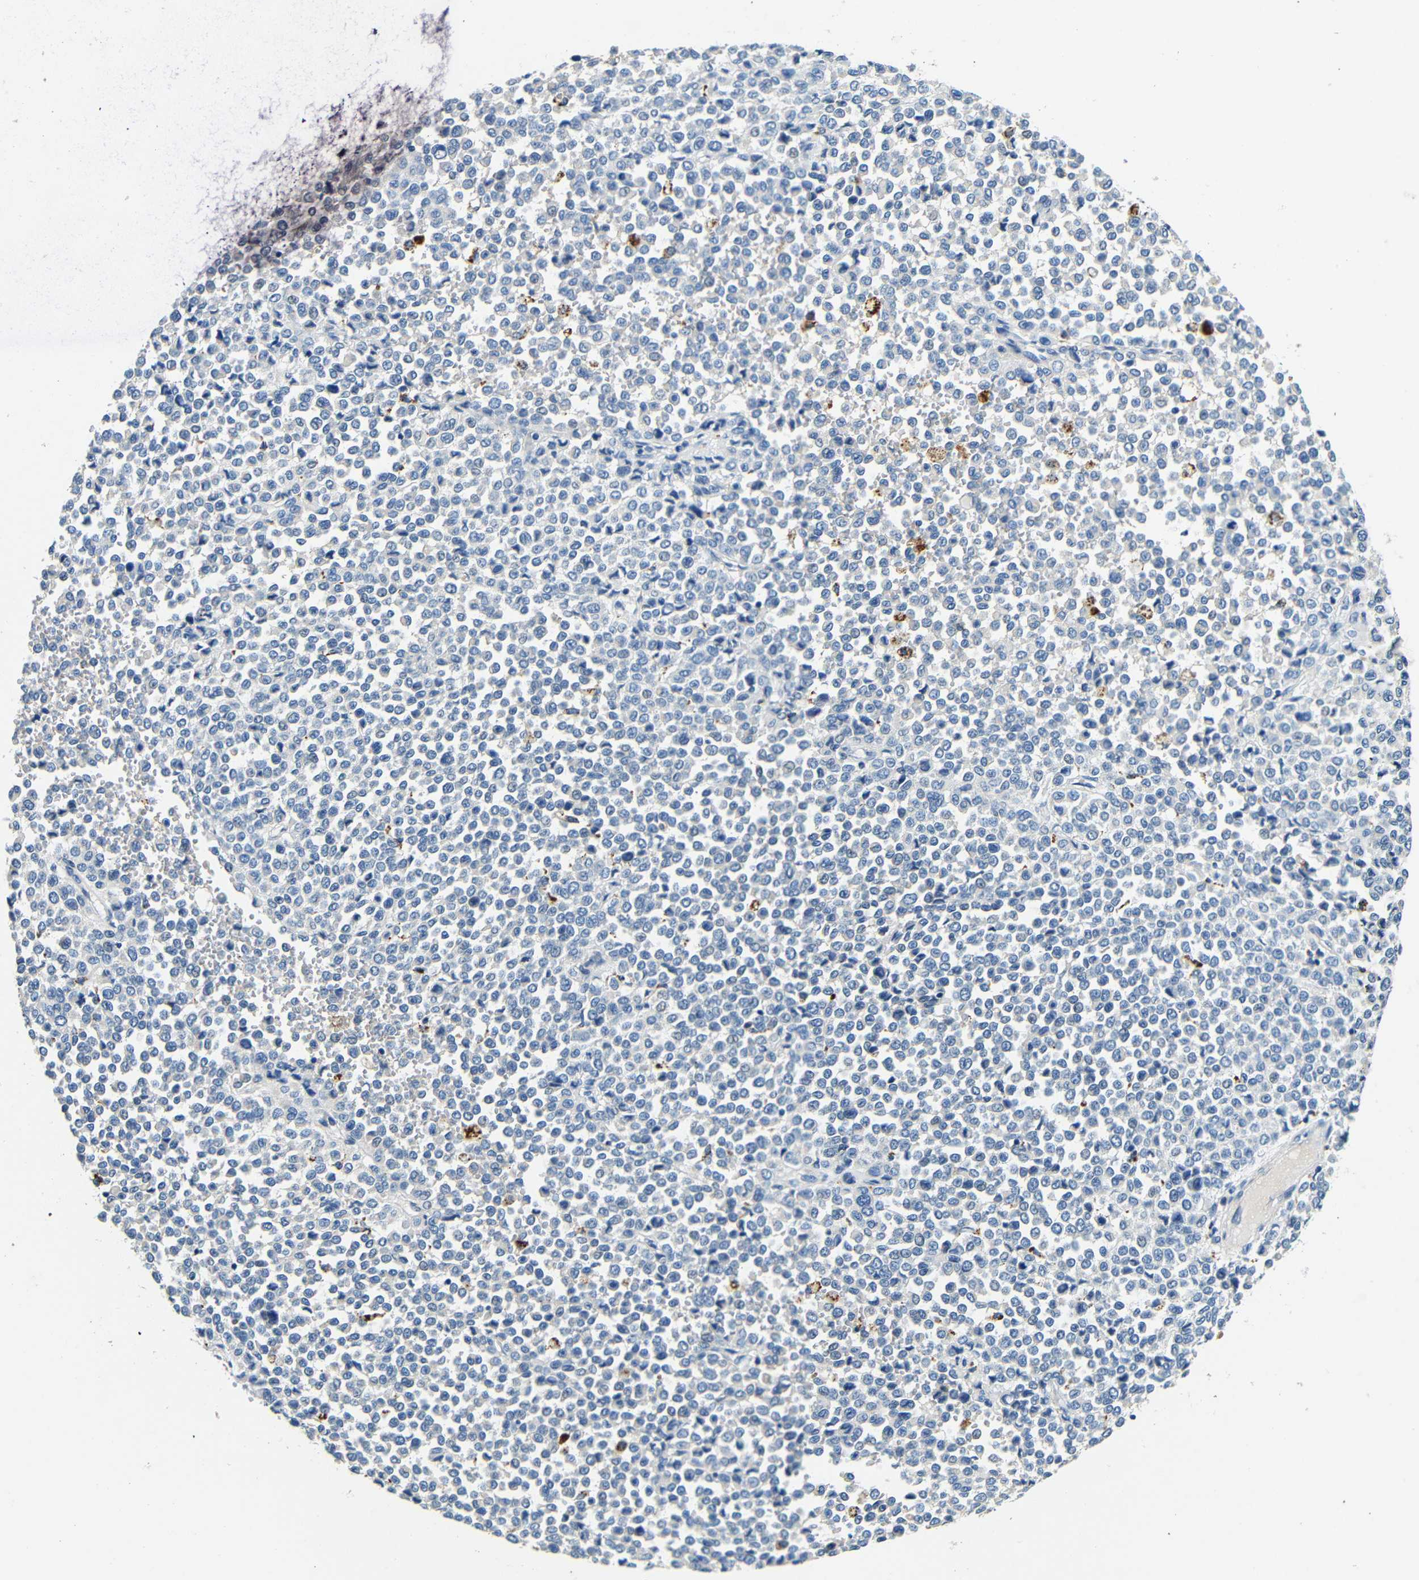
{"staining": {"intensity": "negative", "quantity": "none", "location": "none"}, "tissue": "melanoma", "cell_type": "Tumor cells", "image_type": "cancer", "snomed": [{"axis": "morphology", "description": "Malignant melanoma, Metastatic site"}, {"axis": "topography", "description": "Pancreas"}], "caption": "IHC photomicrograph of malignant melanoma (metastatic site) stained for a protein (brown), which demonstrates no staining in tumor cells.", "gene": "FMO5", "patient": {"sex": "female", "age": 30}}